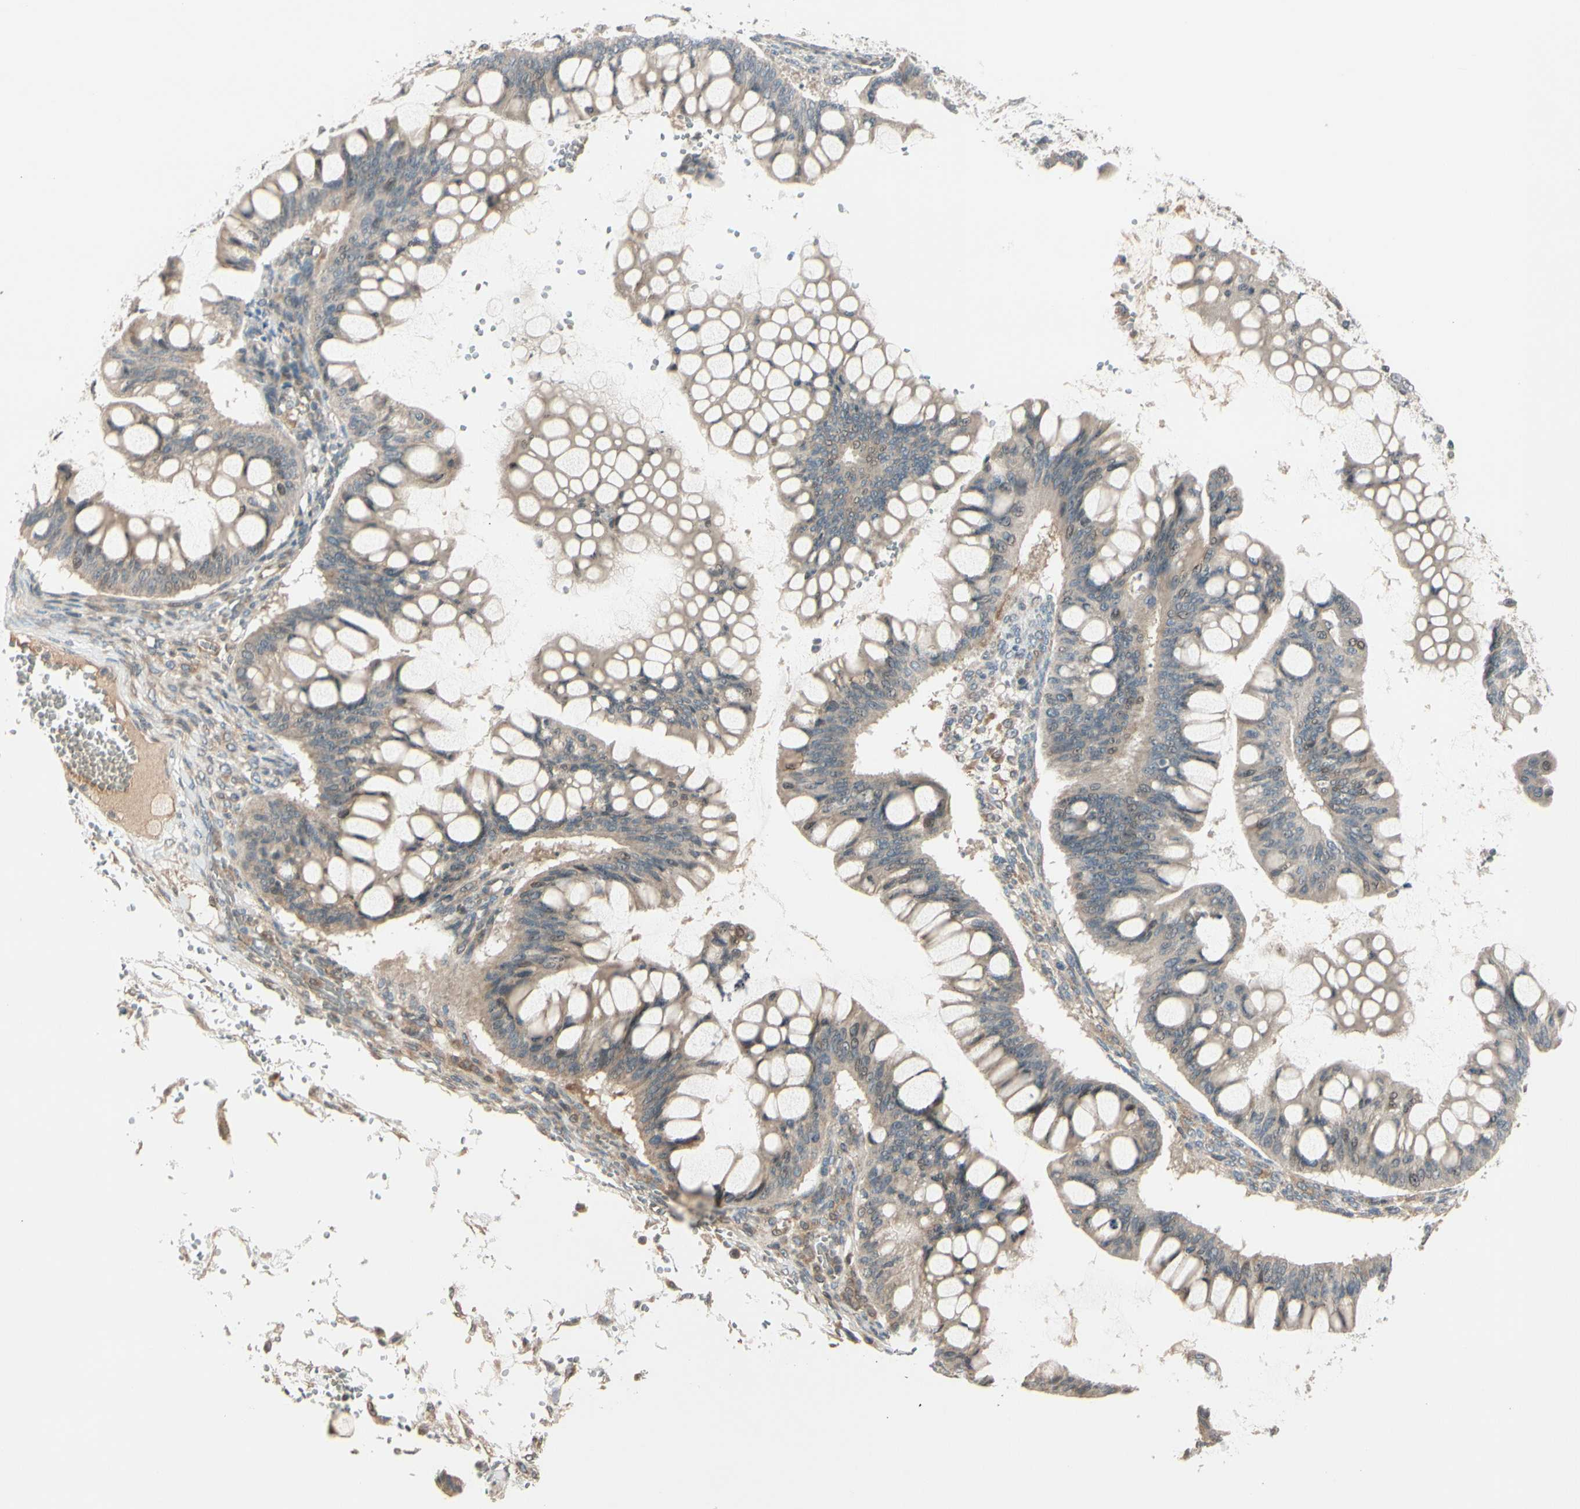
{"staining": {"intensity": "weak", "quantity": ">75%", "location": "cytoplasmic/membranous"}, "tissue": "ovarian cancer", "cell_type": "Tumor cells", "image_type": "cancer", "snomed": [{"axis": "morphology", "description": "Cystadenocarcinoma, mucinous, NOS"}, {"axis": "topography", "description": "Ovary"}], "caption": "Mucinous cystadenocarcinoma (ovarian) stained with a brown dye reveals weak cytoplasmic/membranous positive expression in about >75% of tumor cells.", "gene": "FGF10", "patient": {"sex": "female", "age": 73}}